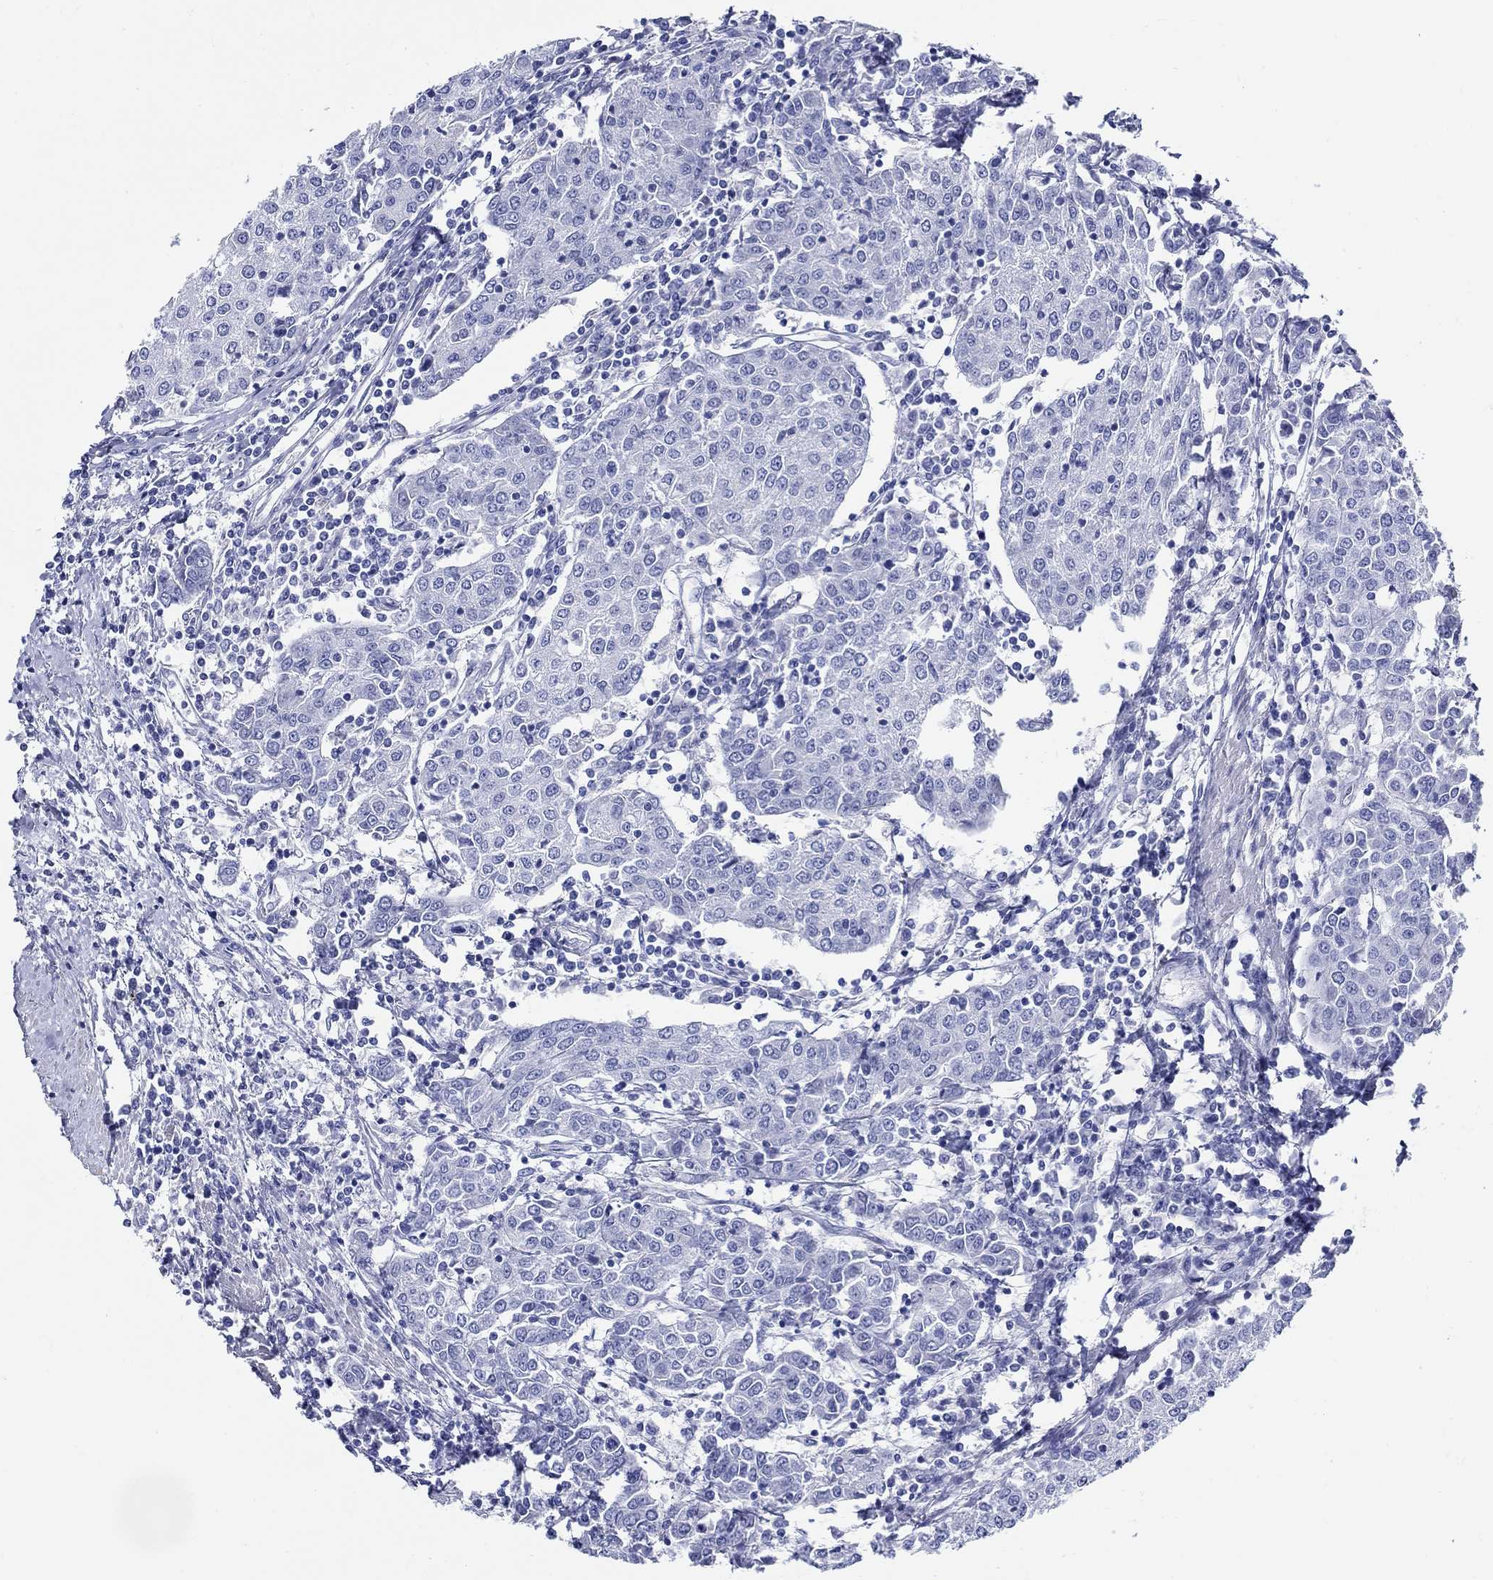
{"staining": {"intensity": "negative", "quantity": "none", "location": "none"}, "tissue": "urothelial cancer", "cell_type": "Tumor cells", "image_type": "cancer", "snomed": [{"axis": "morphology", "description": "Urothelial carcinoma, High grade"}, {"axis": "topography", "description": "Urinary bladder"}], "caption": "The immunohistochemistry (IHC) photomicrograph has no significant staining in tumor cells of high-grade urothelial carcinoma tissue. The staining was performed using DAB to visualize the protein expression in brown, while the nuclei were stained in blue with hematoxylin (Magnification: 20x).", "gene": "CRYGS", "patient": {"sex": "female", "age": 85}}